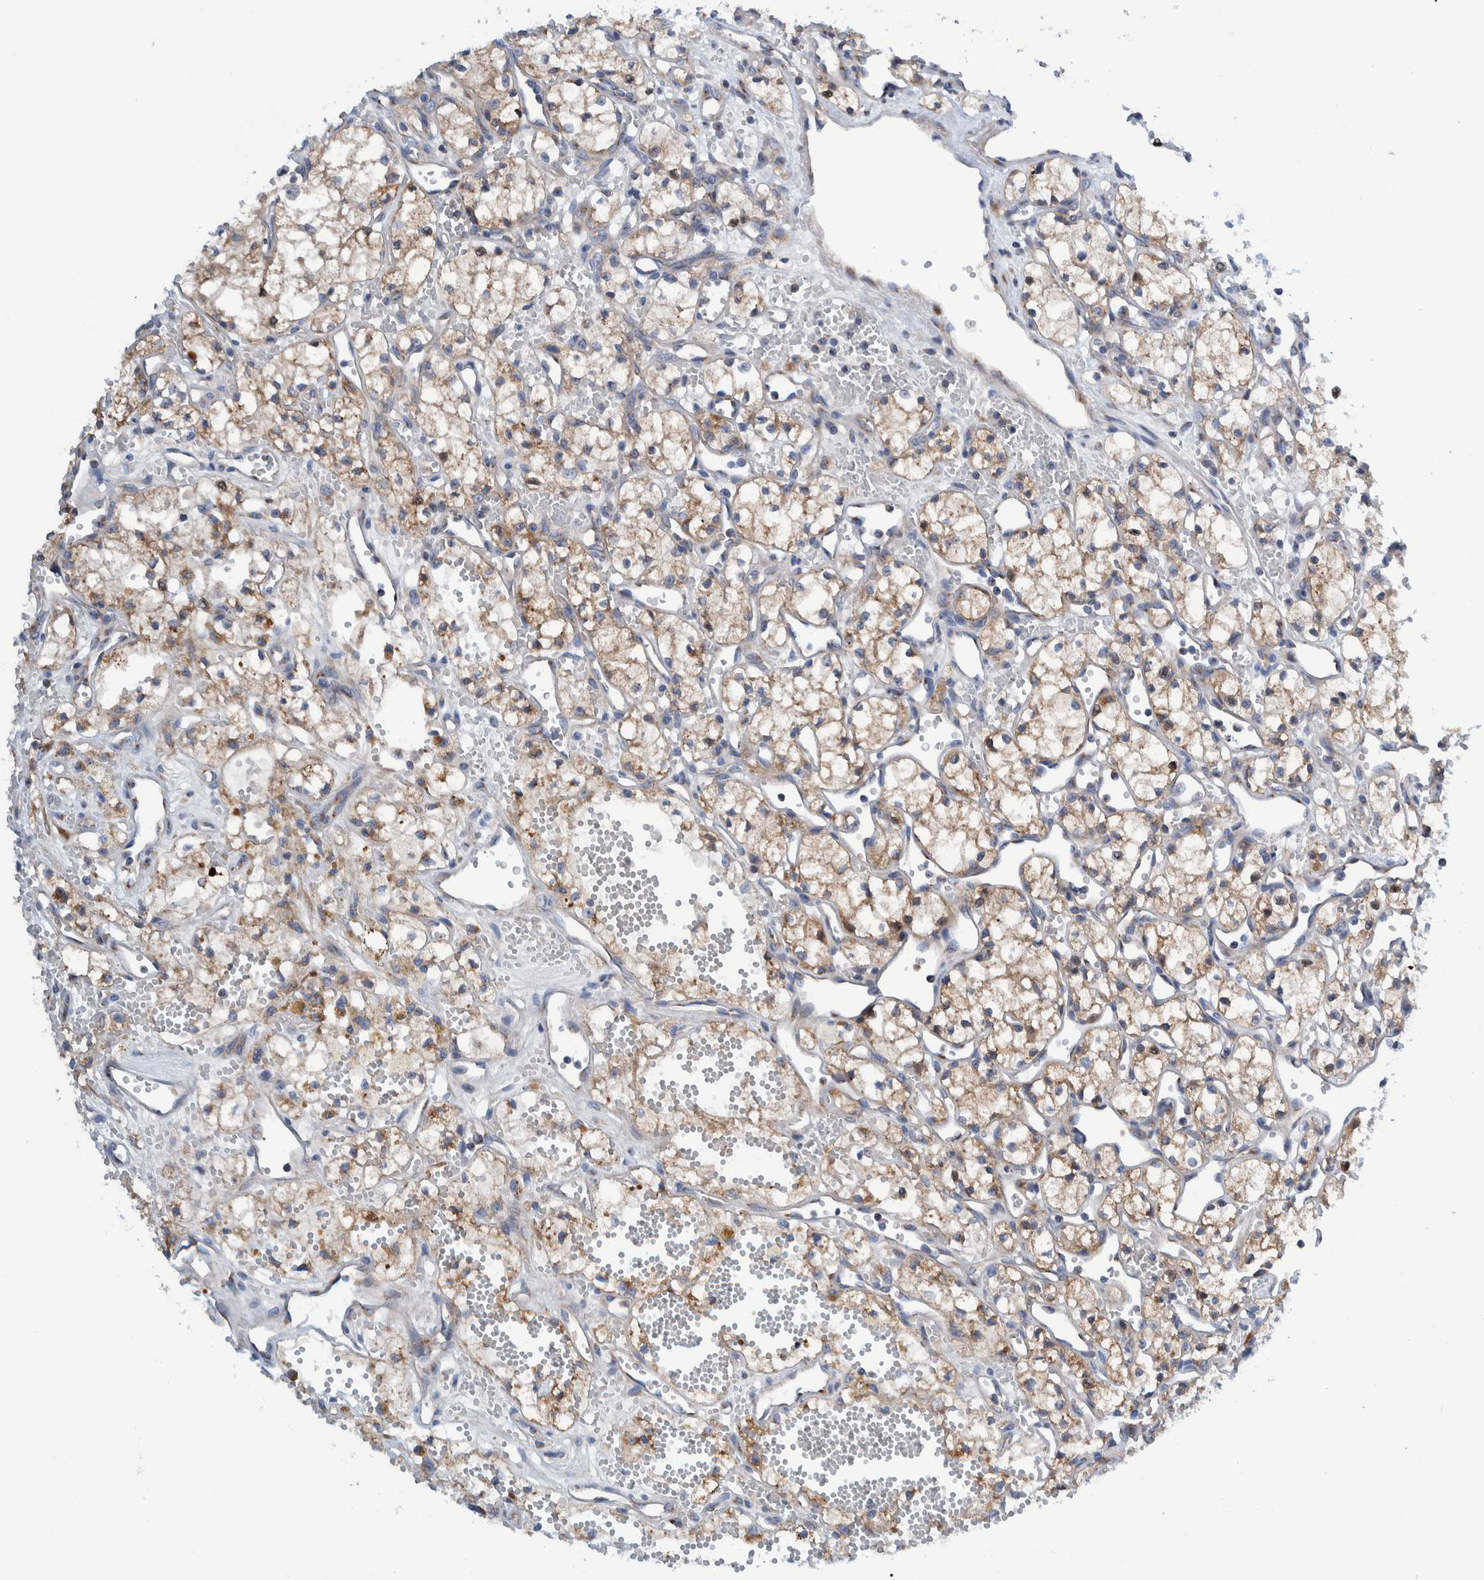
{"staining": {"intensity": "weak", "quantity": "25%-75%", "location": "cytoplasmic/membranous"}, "tissue": "renal cancer", "cell_type": "Tumor cells", "image_type": "cancer", "snomed": [{"axis": "morphology", "description": "Adenocarcinoma, NOS"}, {"axis": "topography", "description": "Kidney"}], "caption": "Renal adenocarcinoma stained for a protein reveals weak cytoplasmic/membranous positivity in tumor cells.", "gene": "TRIM58", "patient": {"sex": "male", "age": 59}}